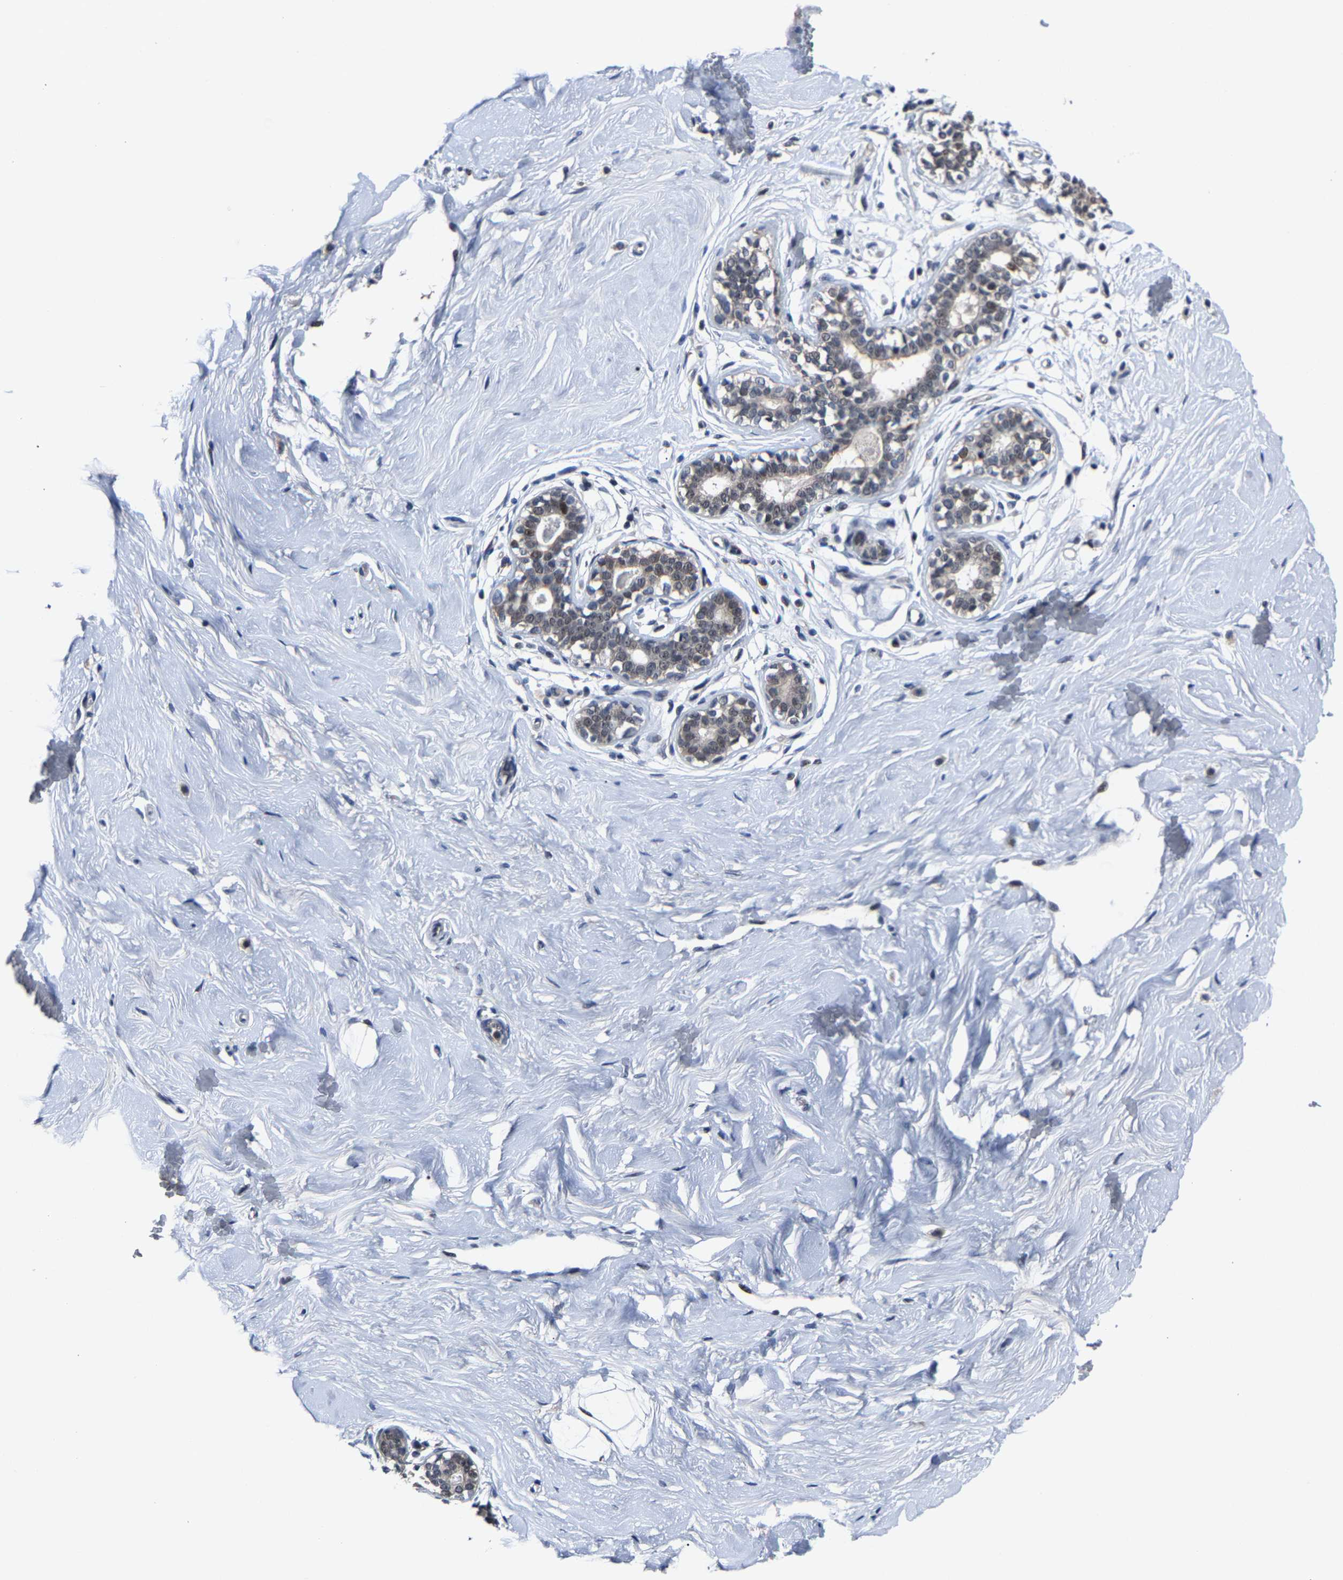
{"staining": {"intensity": "negative", "quantity": "none", "location": "none"}, "tissue": "breast", "cell_type": "Adipocytes", "image_type": "normal", "snomed": [{"axis": "morphology", "description": "Normal tissue, NOS"}, {"axis": "topography", "description": "Breast"}], "caption": "DAB immunohistochemical staining of unremarkable human breast exhibits no significant expression in adipocytes.", "gene": "LSM8", "patient": {"sex": "female", "age": 23}}